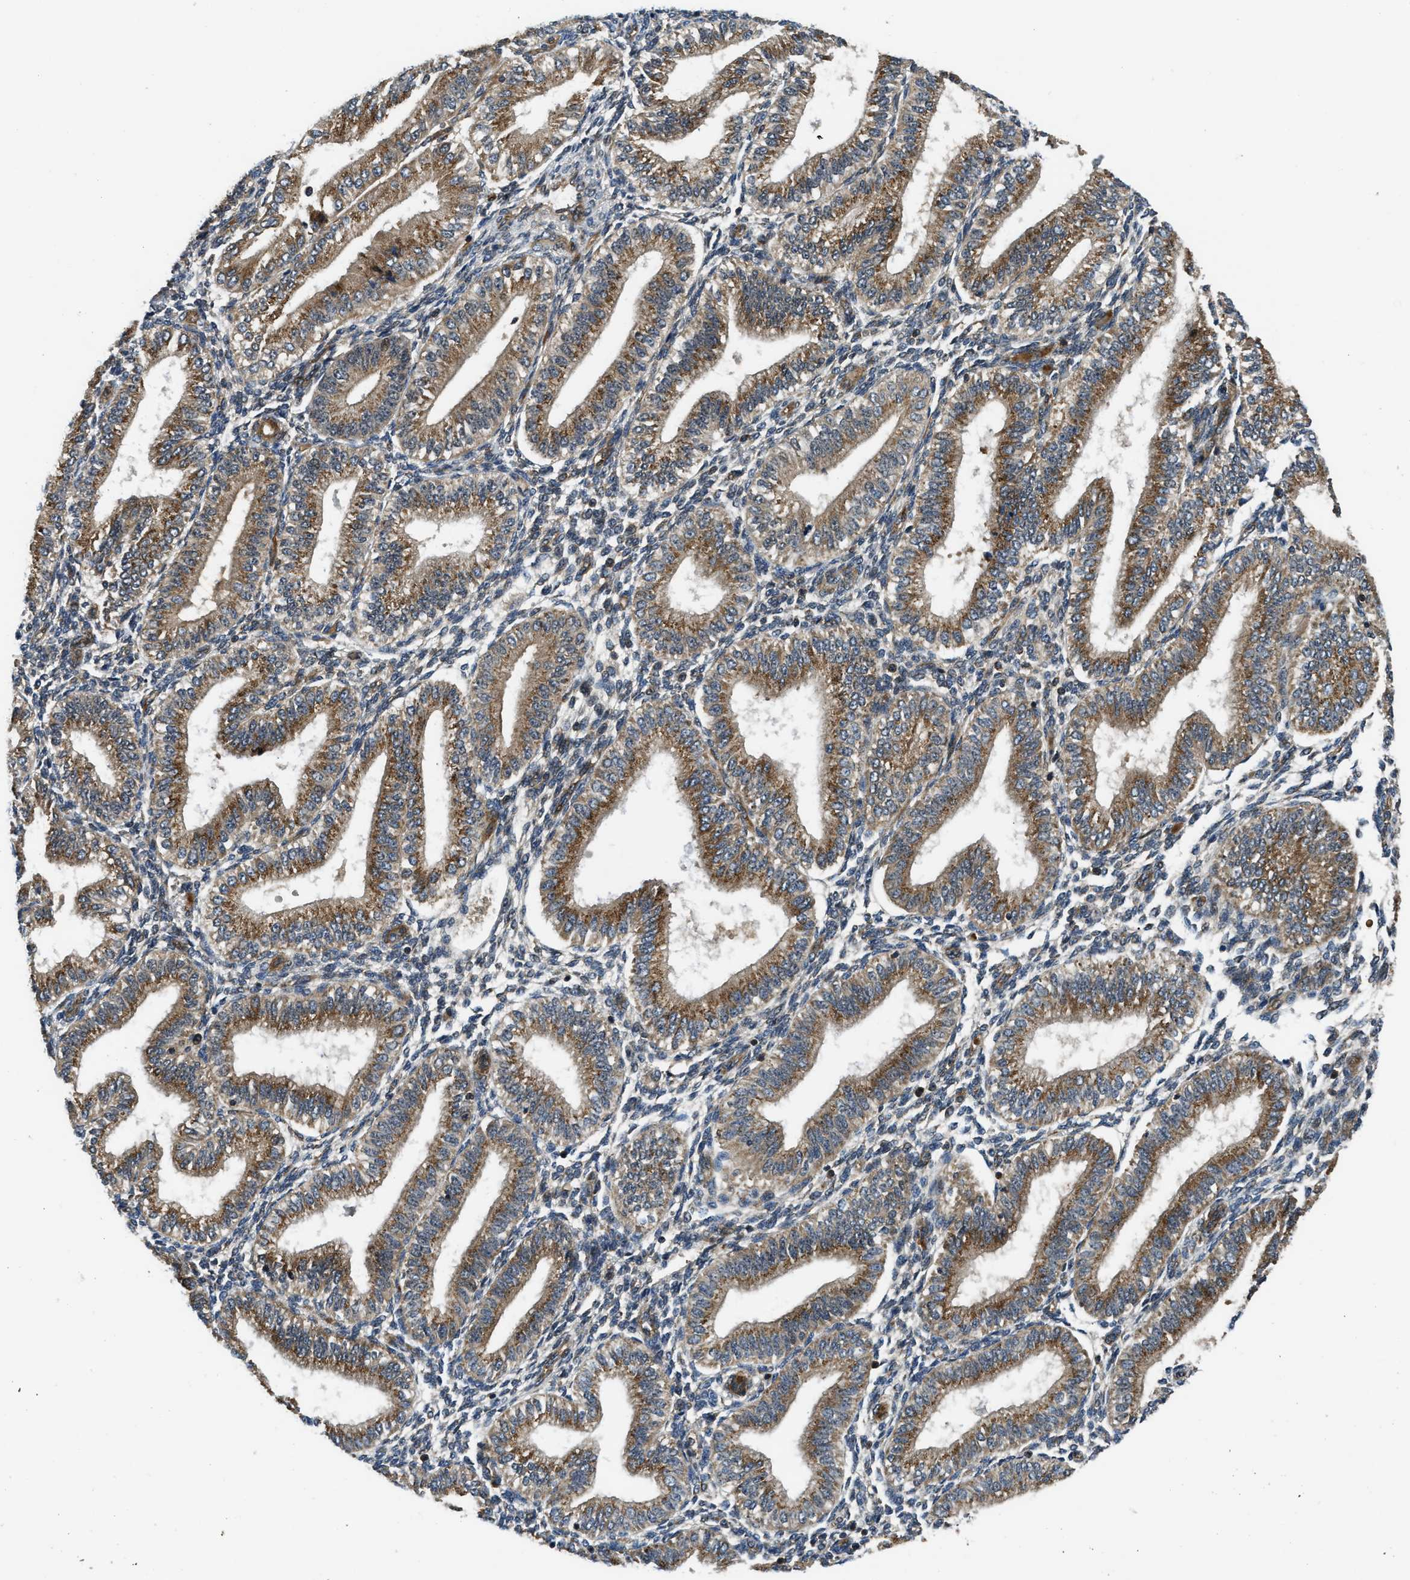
{"staining": {"intensity": "negative", "quantity": "none", "location": "none"}, "tissue": "endometrium", "cell_type": "Cells in endometrial stroma", "image_type": "normal", "snomed": [{"axis": "morphology", "description": "Normal tissue, NOS"}, {"axis": "topography", "description": "Endometrium"}], "caption": "Normal endometrium was stained to show a protein in brown. There is no significant staining in cells in endometrial stroma.", "gene": "PNPLA8", "patient": {"sex": "female", "age": 39}}